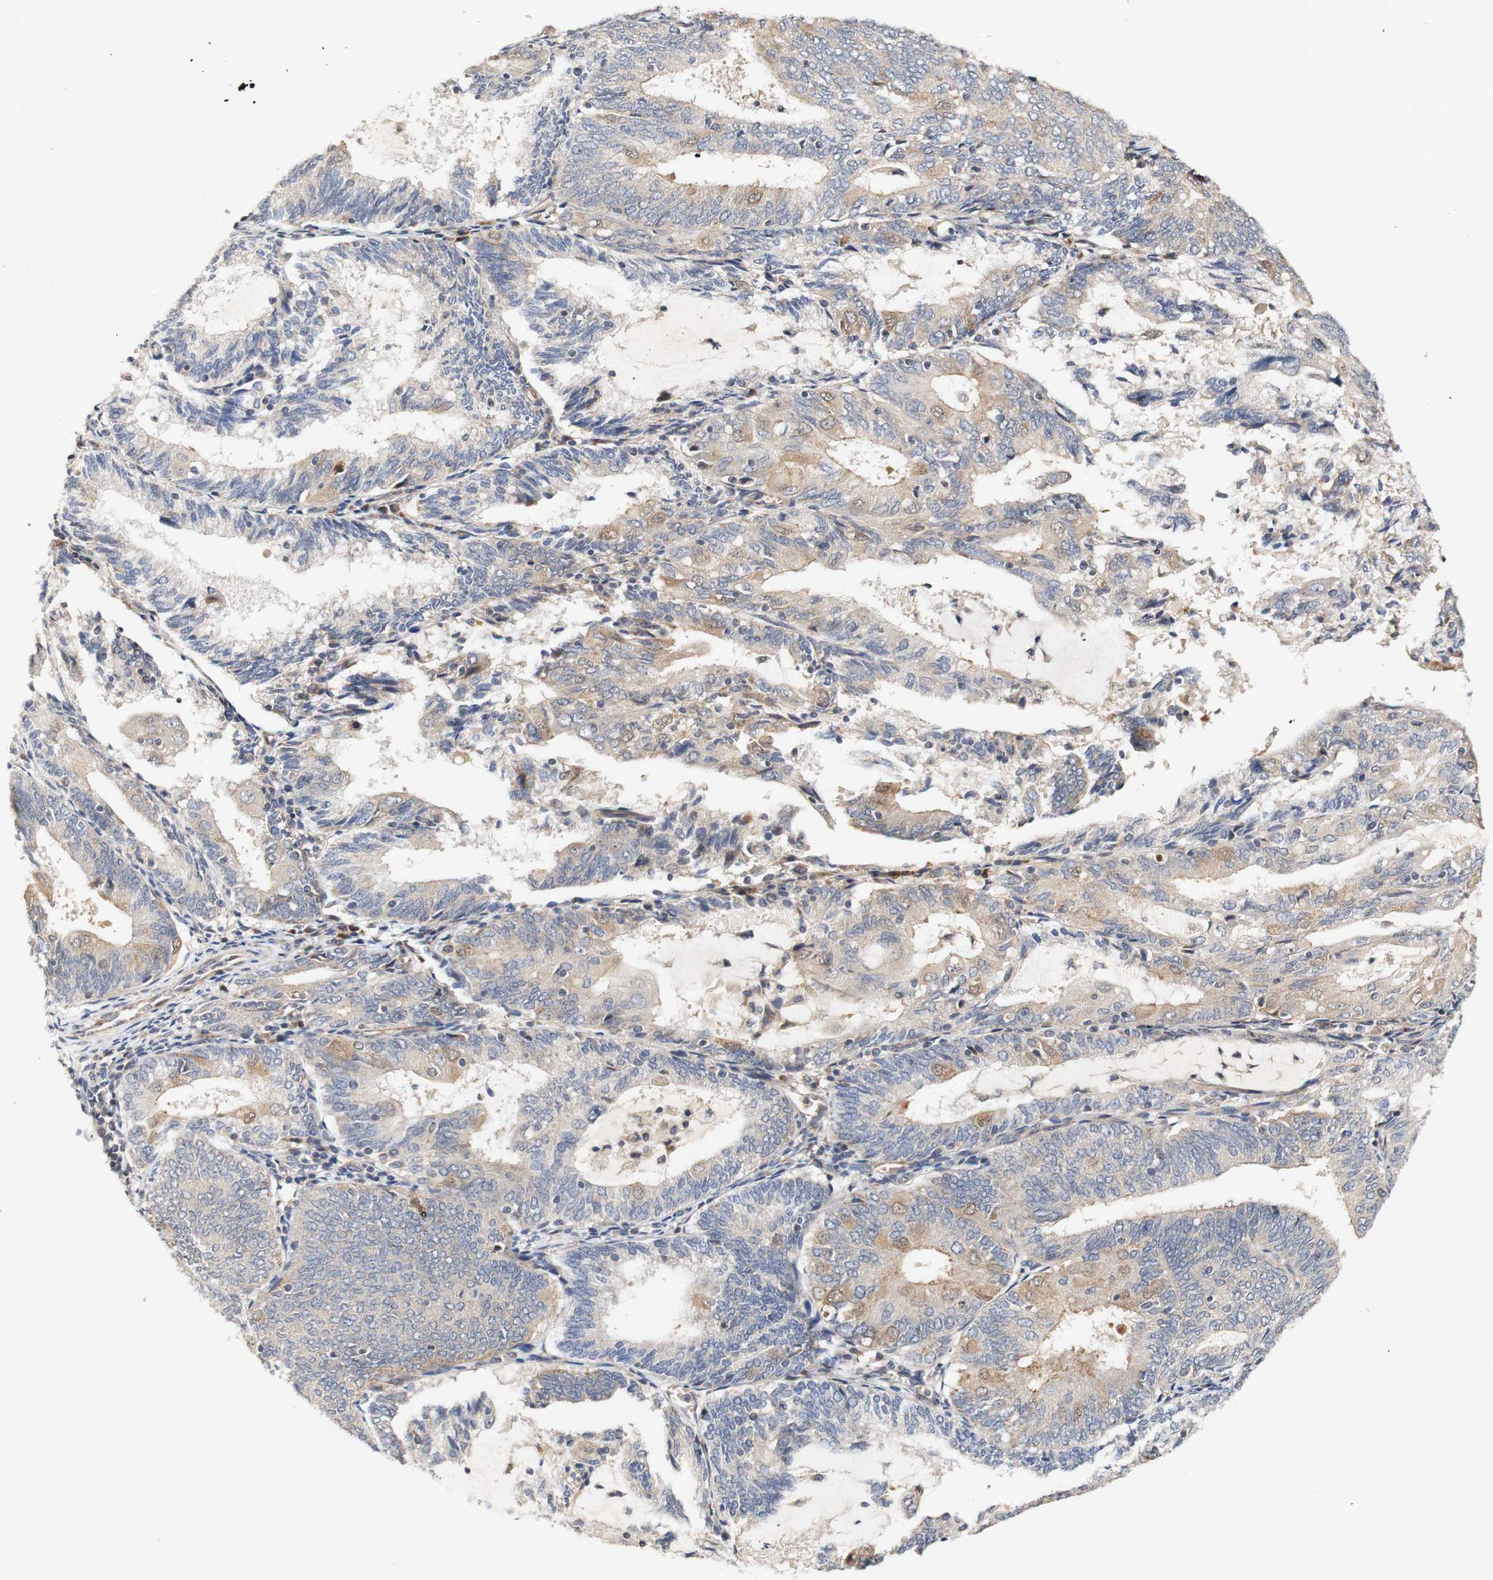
{"staining": {"intensity": "weak", "quantity": ">75%", "location": "cytoplasmic/membranous"}, "tissue": "endometrial cancer", "cell_type": "Tumor cells", "image_type": "cancer", "snomed": [{"axis": "morphology", "description": "Adenocarcinoma, NOS"}, {"axis": "topography", "description": "Endometrium"}], "caption": "IHC image of neoplastic tissue: human endometrial adenocarcinoma stained using immunohistochemistry shows low levels of weak protein expression localized specifically in the cytoplasmic/membranous of tumor cells, appearing as a cytoplasmic/membranous brown color.", "gene": "PIN1", "patient": {"sex": "female", "age": 81}}